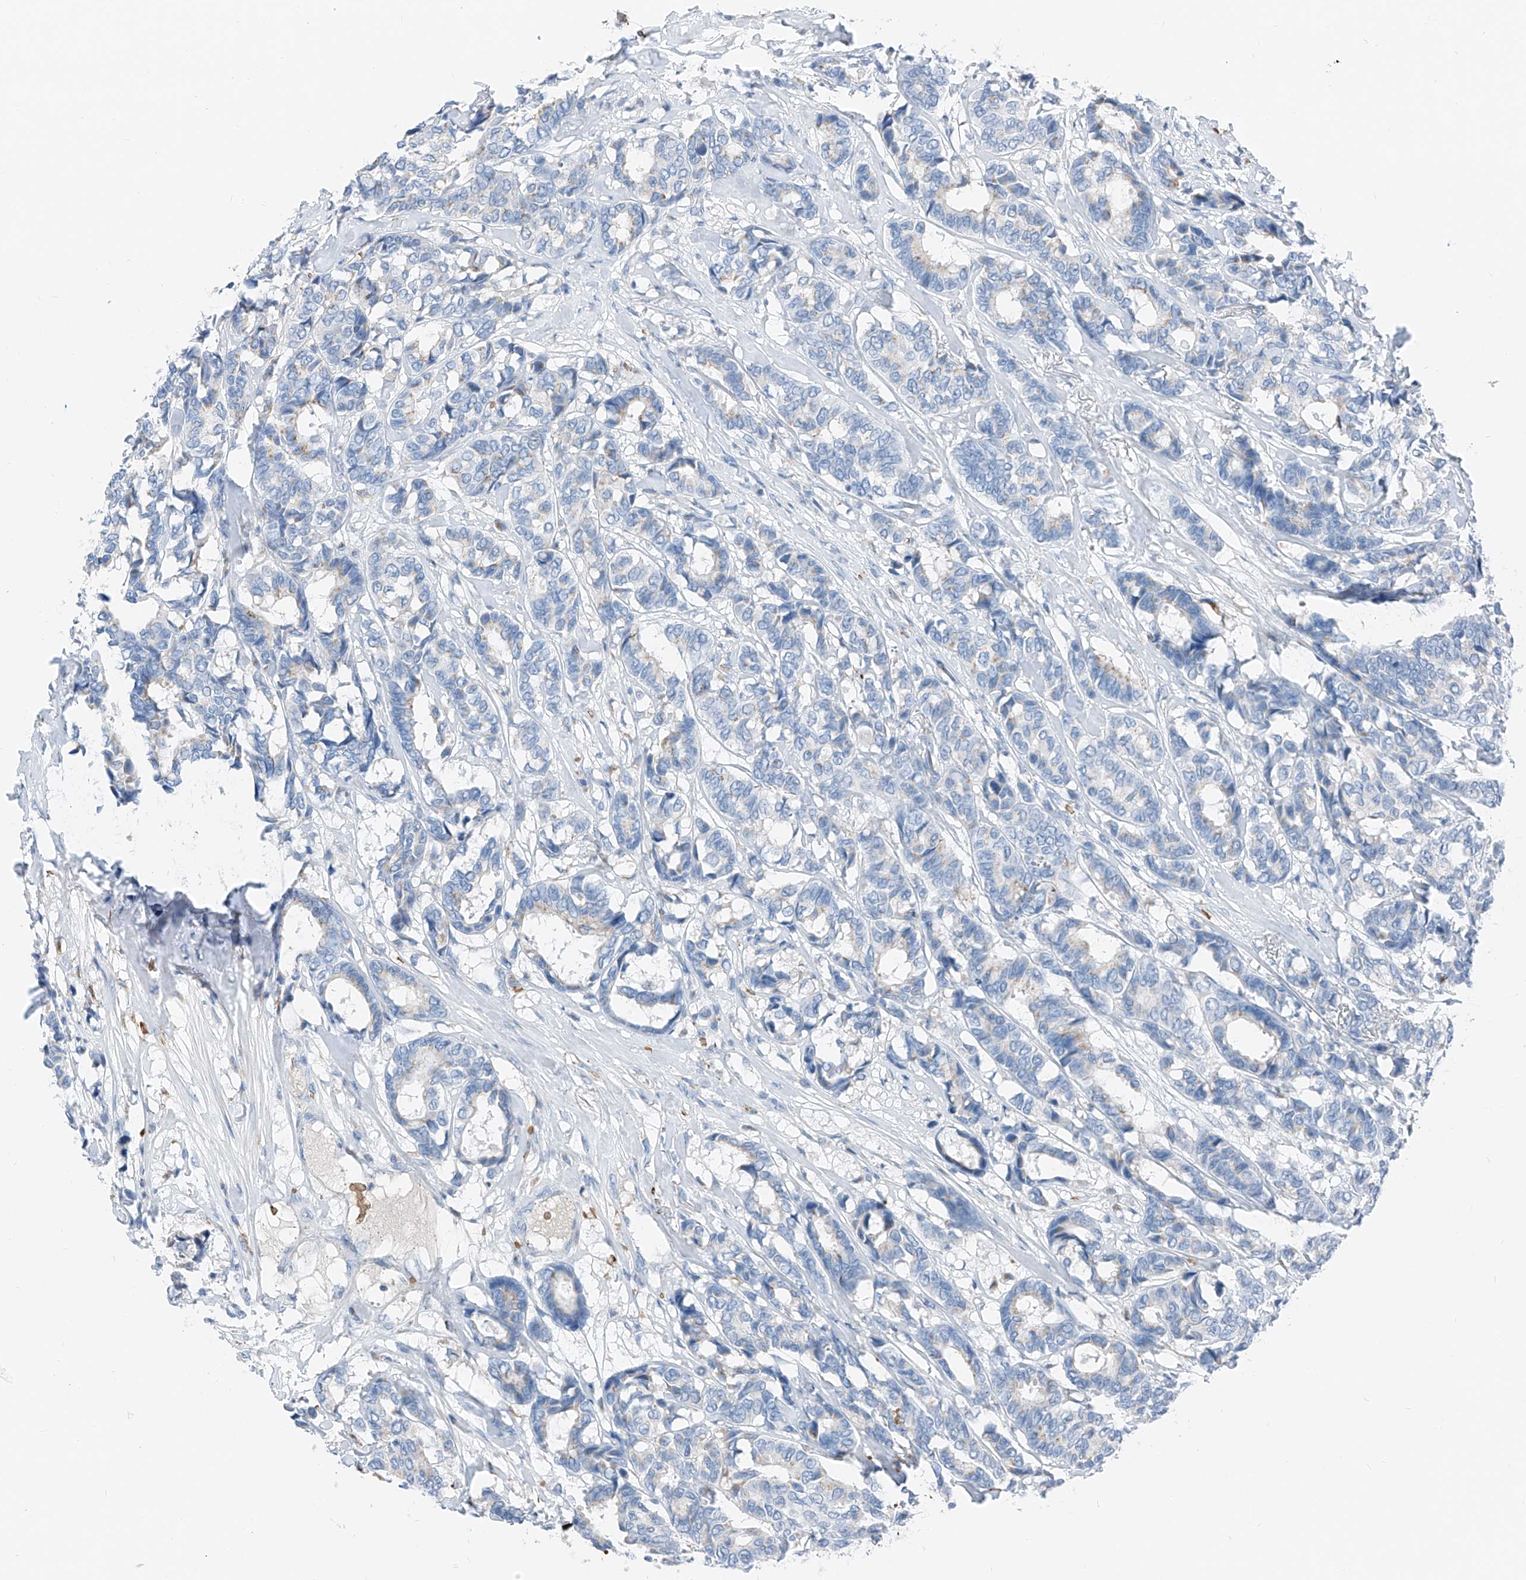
{"staining": {"intensity": "negative", "quantity": "none", "location": "none"}, "tissue": "breast cancer", "cell_type": "Tumor cells", "image_type": "cancer", "snomed": [{"axis": "morphology", "description": "Duct carcinoma"}, {"axis": "topography", "description": "Breast"}], "caption": "Immunohistochemistry (IHC) image of neoplastic tissue: infiltrating ductal carcinoma (breast) stained with DAB exhibits no significant protein positivity in tumor cells.", "gene": "PRSS23", "patient": {"sex": "female", "age": 87}}